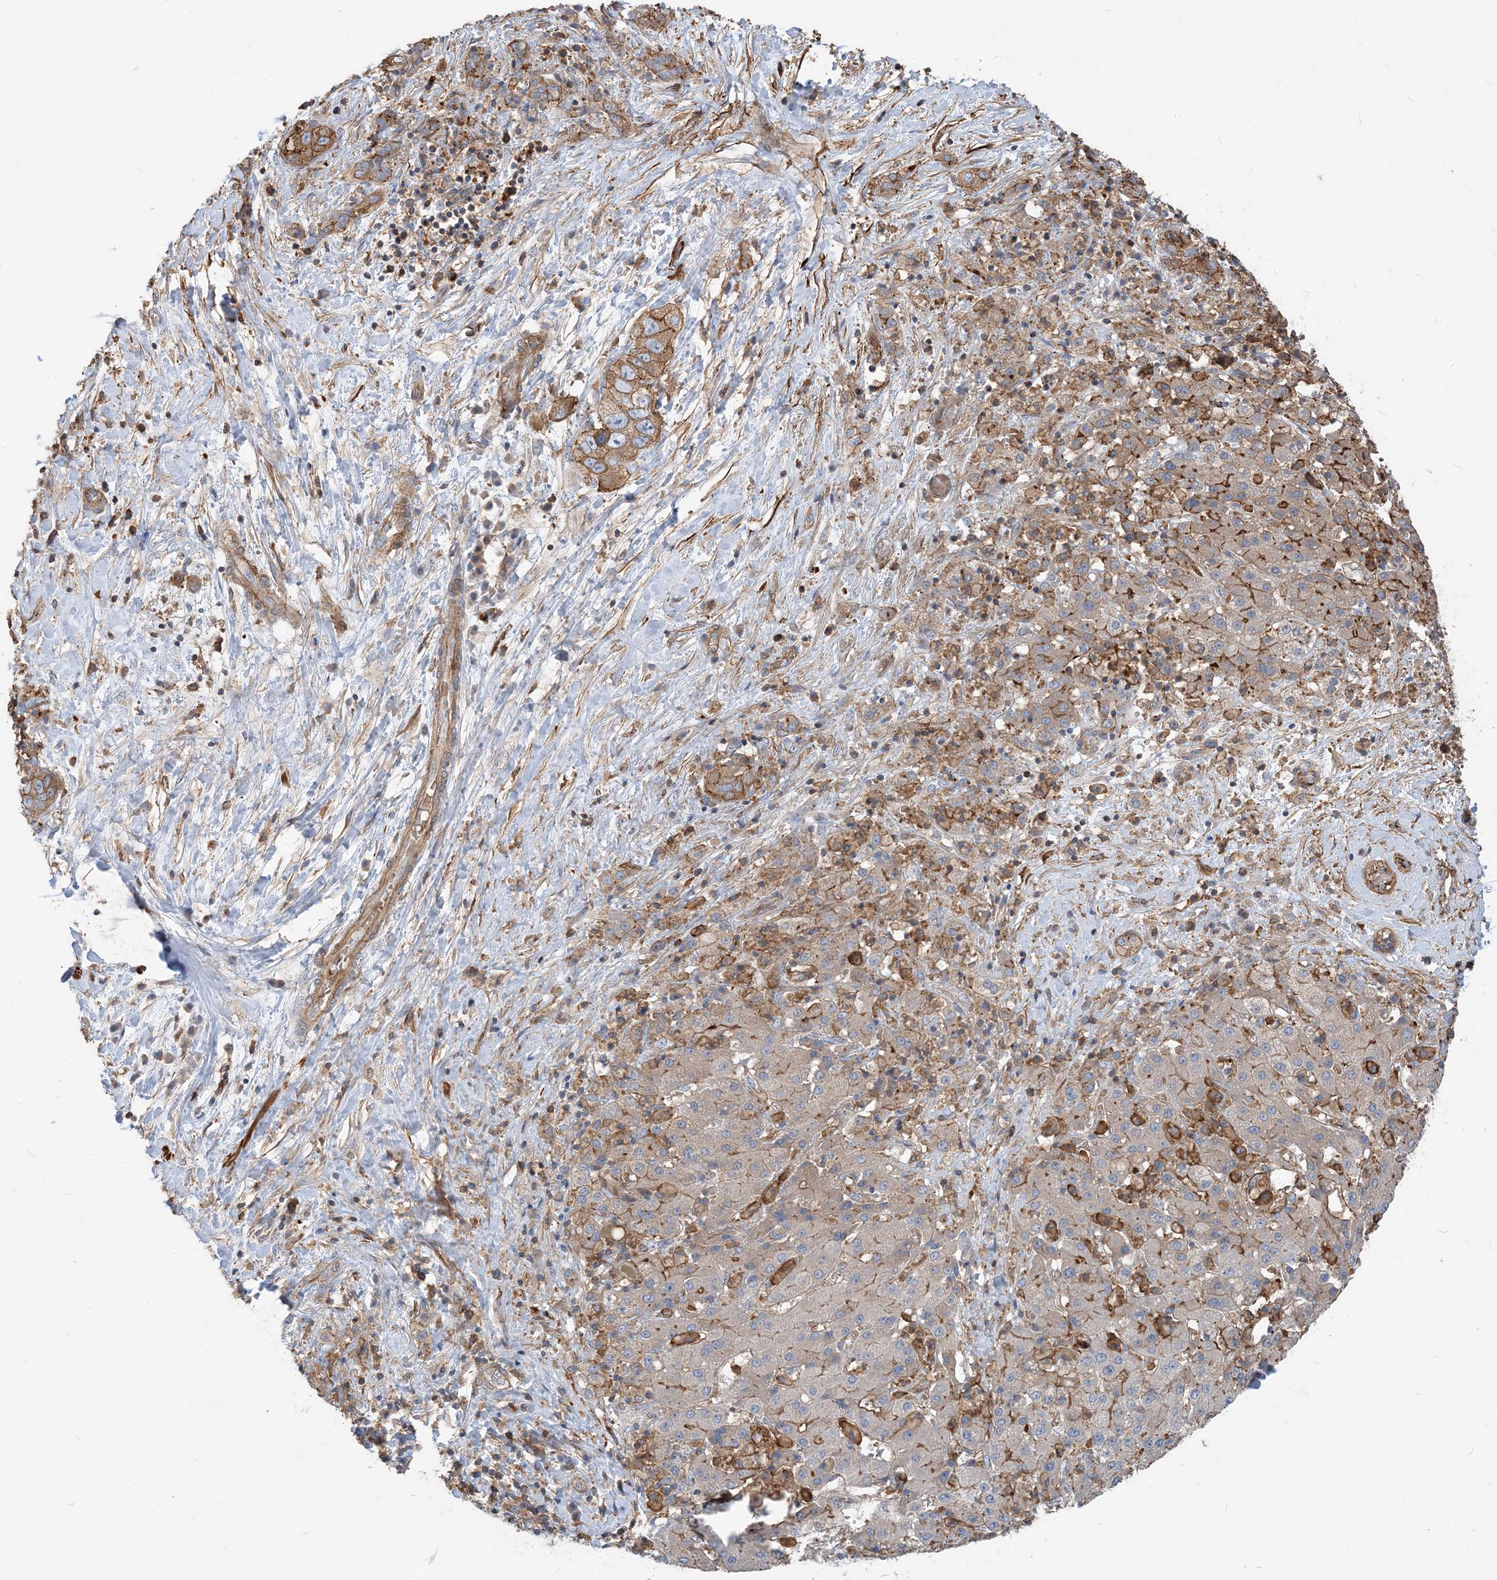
{"staining": {"intensity": "moderate", "quantity": "25%-75%", "location": "cytoplasmic/membranous"}, "tissue": "liver cancer", "cell_type": "Tumor cells", "image_type": "cancer", "snomed": [{"axis": "morphology", "description": "Cholangiocarcinoma"}, {"axis": "topography", "description": "Liver"}], "caption": "An immunohistochemistry (IHC) photomicrograph of neoplastic tissue is shown. Protein staining in brown shows moderate cytoplasmic/membranous positivity in liver cholangiocarcinoma within tumor cells. (DAB IHC, brown staining for protein, blue staining for nuclei).", "gene": "PARVG", "patient": {"sex": "female", "age": 52}}